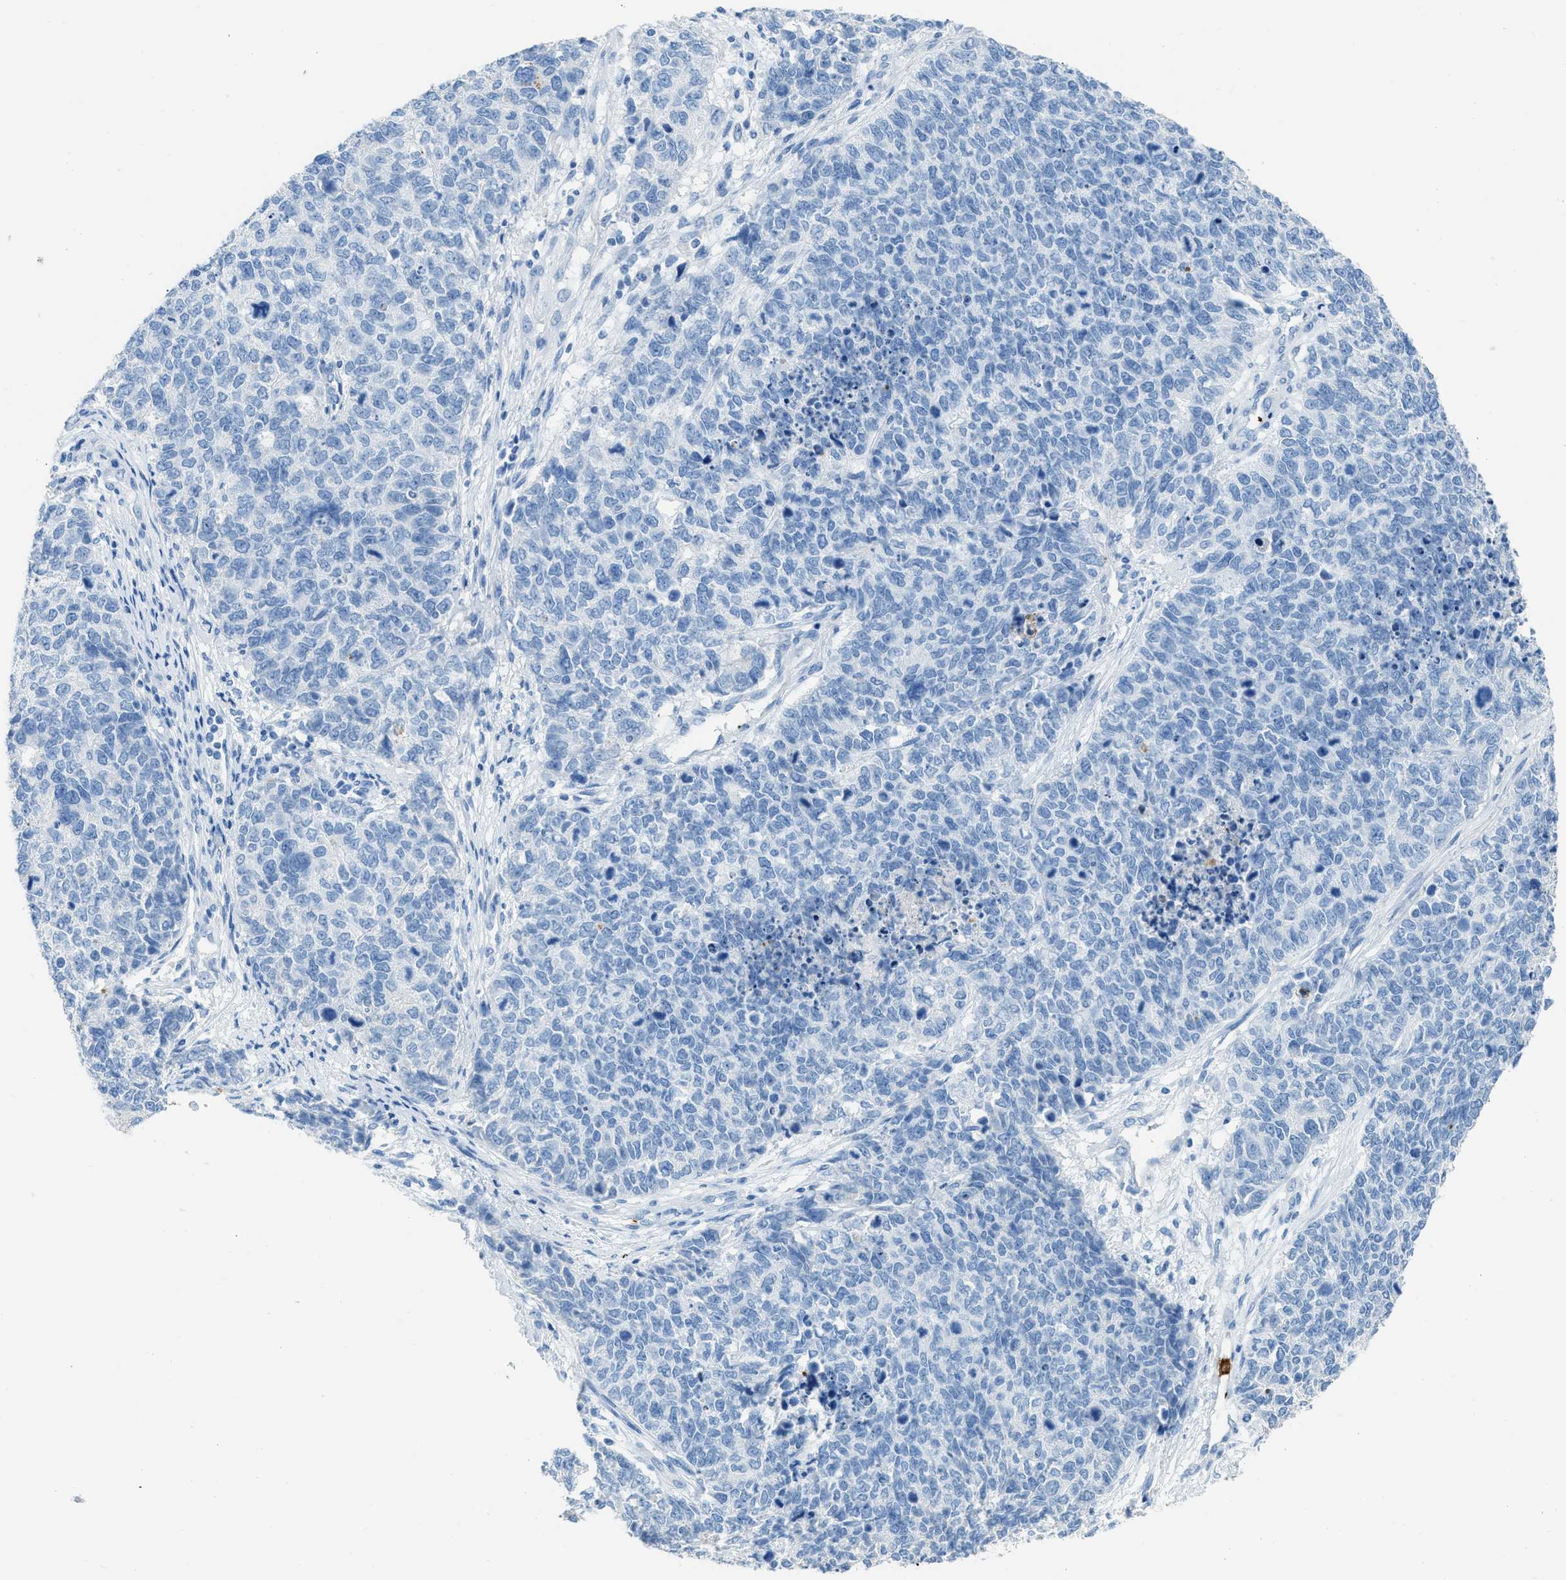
{"staining": {"intensity": "negative", "quantity": "none", "location": "none"}, "tissue": "cervical cancer", "cell_type": "Tumor cells", "image_type": "cancer", "snomed": [{"axis": "morphology", "description": "Squamous cell carcinoma, NOS"}, {"axis": "topography", "description": "Cervix"}], "caption": "The histopathology image shows no staining of tumor cells in cervical cancer. (IHC, brightfield microscopy, high magnification).", "gene": "FAIM2", "patient": {"sex": "female", "age": 63}}